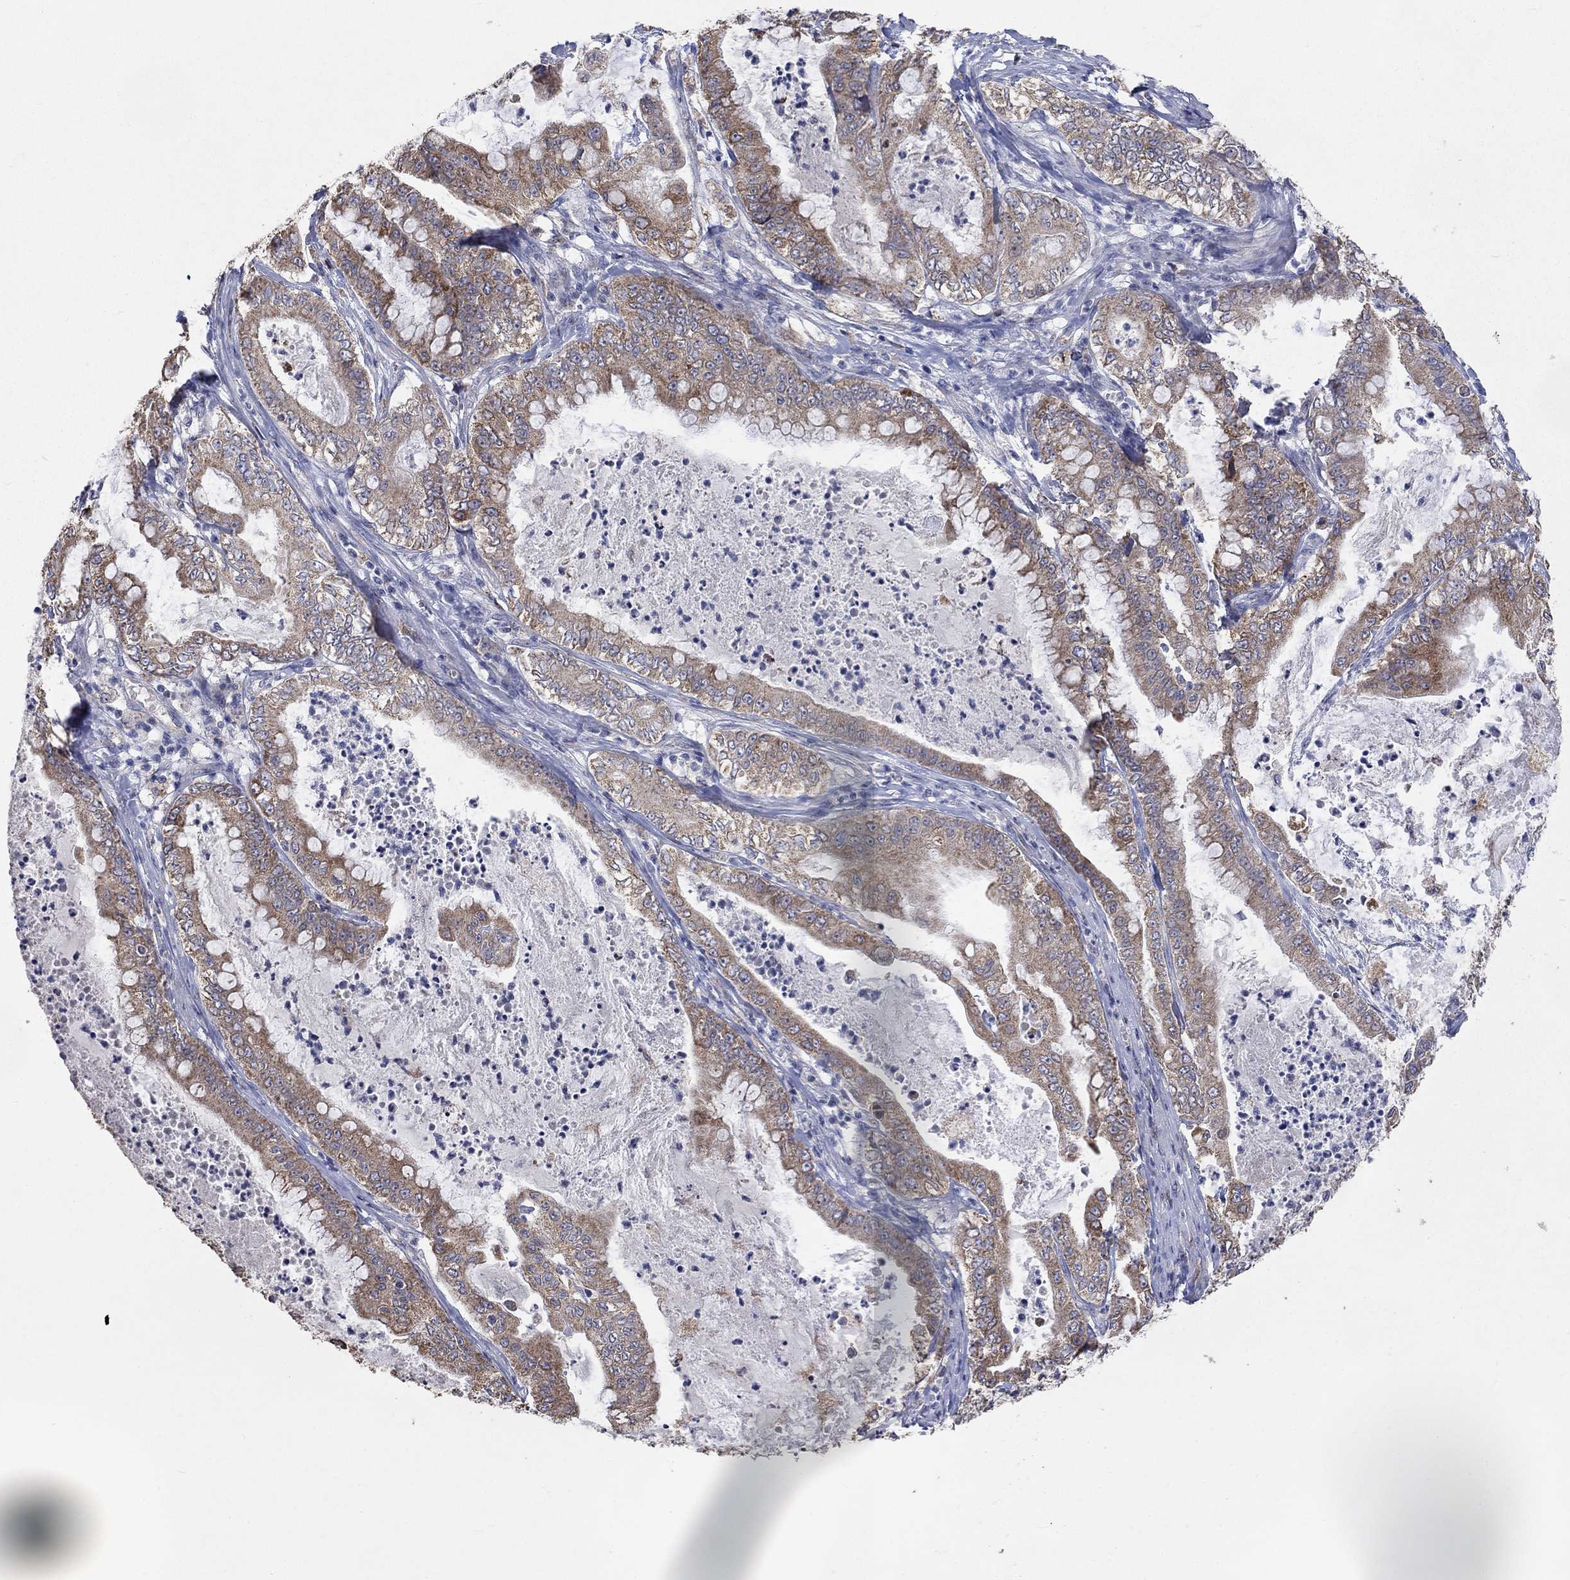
{"staining": {"intensity": "moderate", "quantity": ">75%", "location": "cytoplasmic/membranous"}, "tissue": "pancreatic cancer", "cell_type": "Tumor cells", "image_type": "cancer", "snomed": [{"axis": "morphology", "description": "Adenocarcinoma, NOS"}, {"axis": "topography", "description": "Pancreas"}], "caption": "Immunohistochemistry (IHC) (DAB) staining of pancreatic cancer displays moderate cytoplasmic/membranous protein positivity in about >75% of tumor cells. (Stains: DAB in brown, nuclei in blue, Microscopy: brightfield microscopy at high magnification).", "gene": "UGT8", "patient": {"sex": "male", "age": 71}}